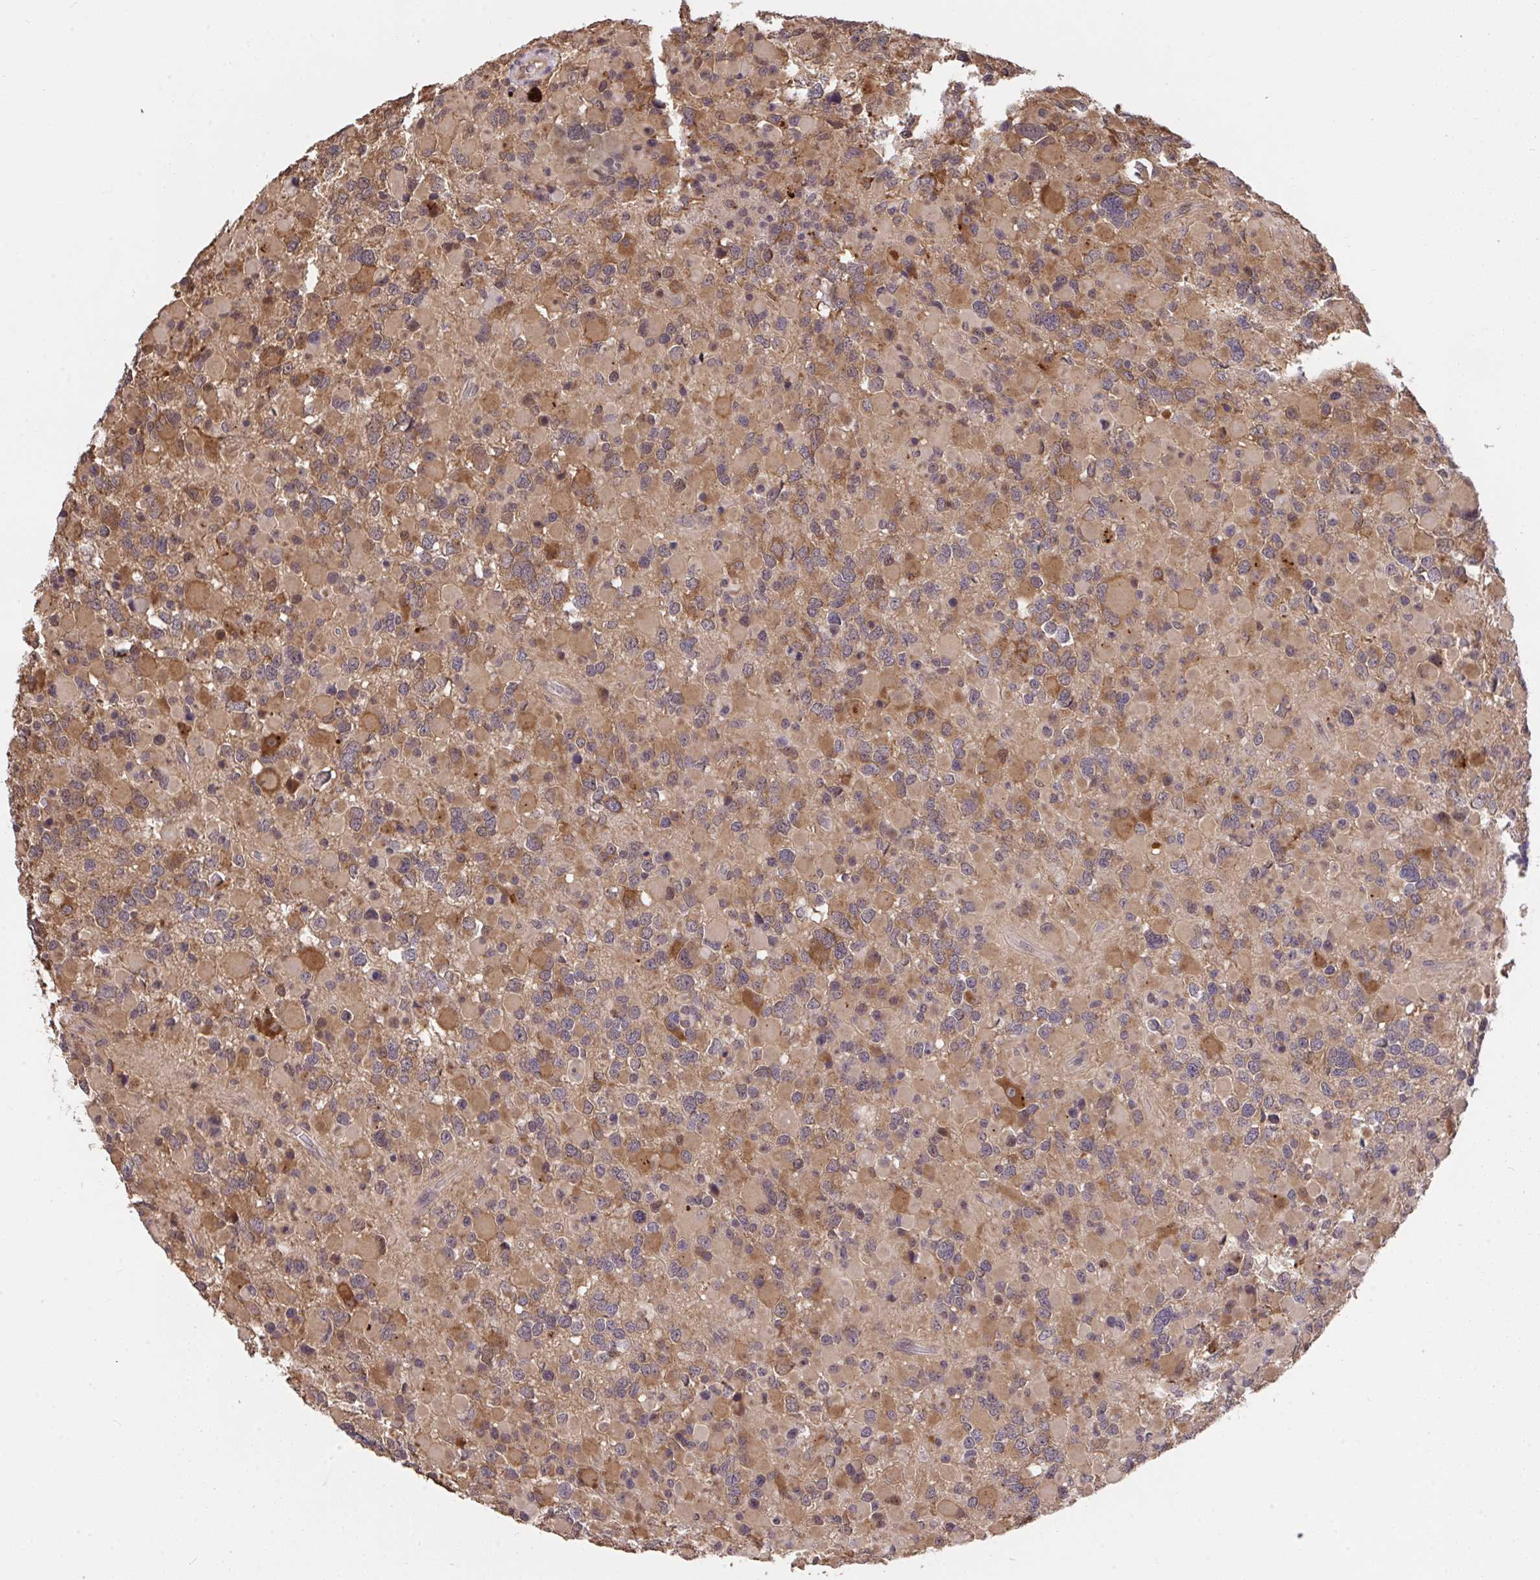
{"staining": {"intensity": "moderate", "quantity": ">75%", "location": "cytoplasmic/membranous"}, "tissue": "glioma", "cell_type": "Tumor cells", "image_type": "cancer", "snomed": [{"axis": "morphology", "description": "Glioma, malignant, High grade"}, {"axis": "topography", "description": "Brain"}], "caption": "IHC micrograph of human malignant glioma (high-grade) stained for a protein (brown), which displays medium levels of moderate cytoplasmic/membranous positivity in approximately >75% of tumor cells.", "gene": "C12orf57", "patient": {"sex": "female", "age": 40}}